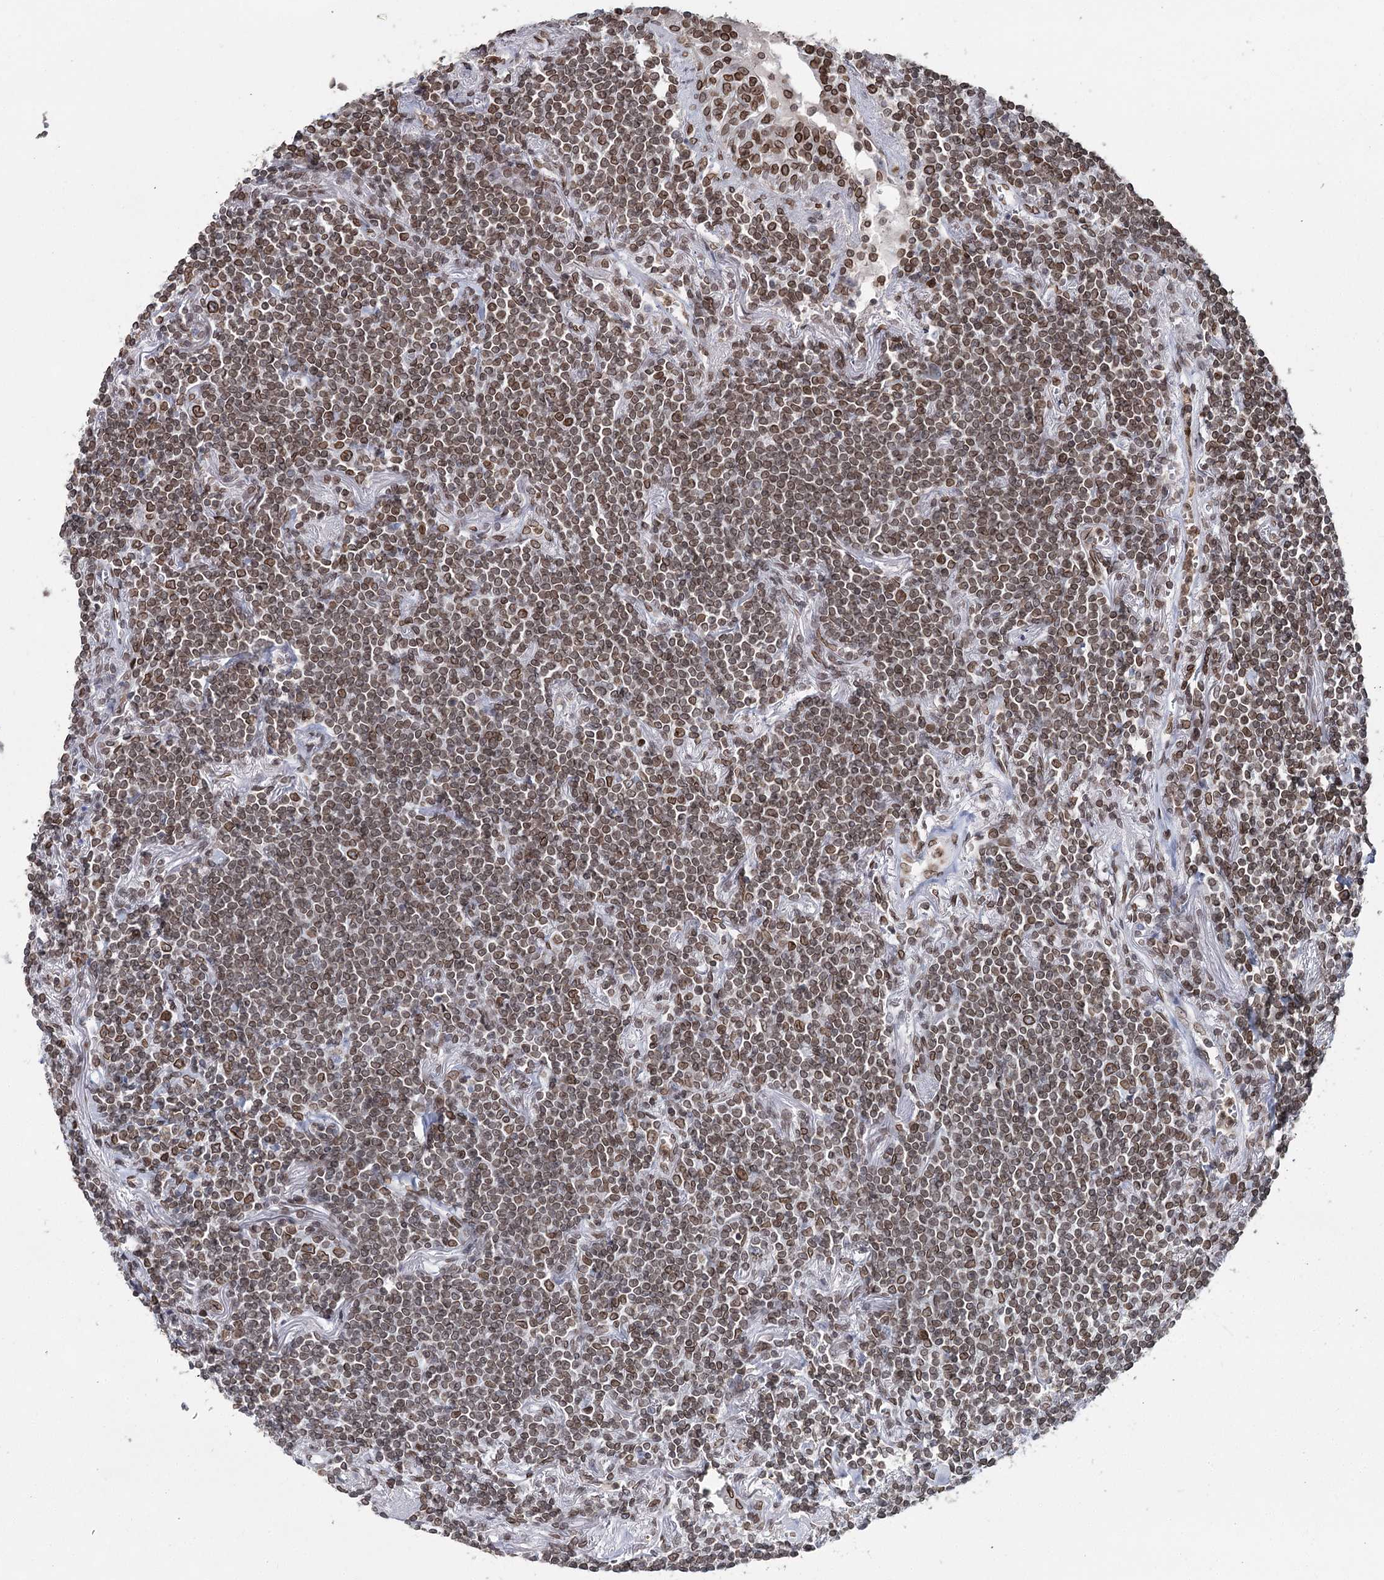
{"staining": {"intensity": "moderate", "quantity": ">75%", "location": "nuclear"}, "tissue": "lymphoma", "cell_type": "Tumor cells", "image_type": "cancer", "snomed": [{"axis": "morphology", "description": "Malignant lymphoma, non-Hodgkin's type, Low grade"}, {"axis": "topography", "description": "Lung"}], "caption": "DAB (3,3'-diaminobenzidine) immunohistochemical staining of human low-grade malignant lymphoma, non-Hodgkin's type exhibits moderate nuclear protein positivity in about >75% of tumor cells. Immunohistochemistry stains the protein in brown and the nuclei are stained blue.", "gene": "KIAA0930", "patient": {"sex": "female", "age": 71}}